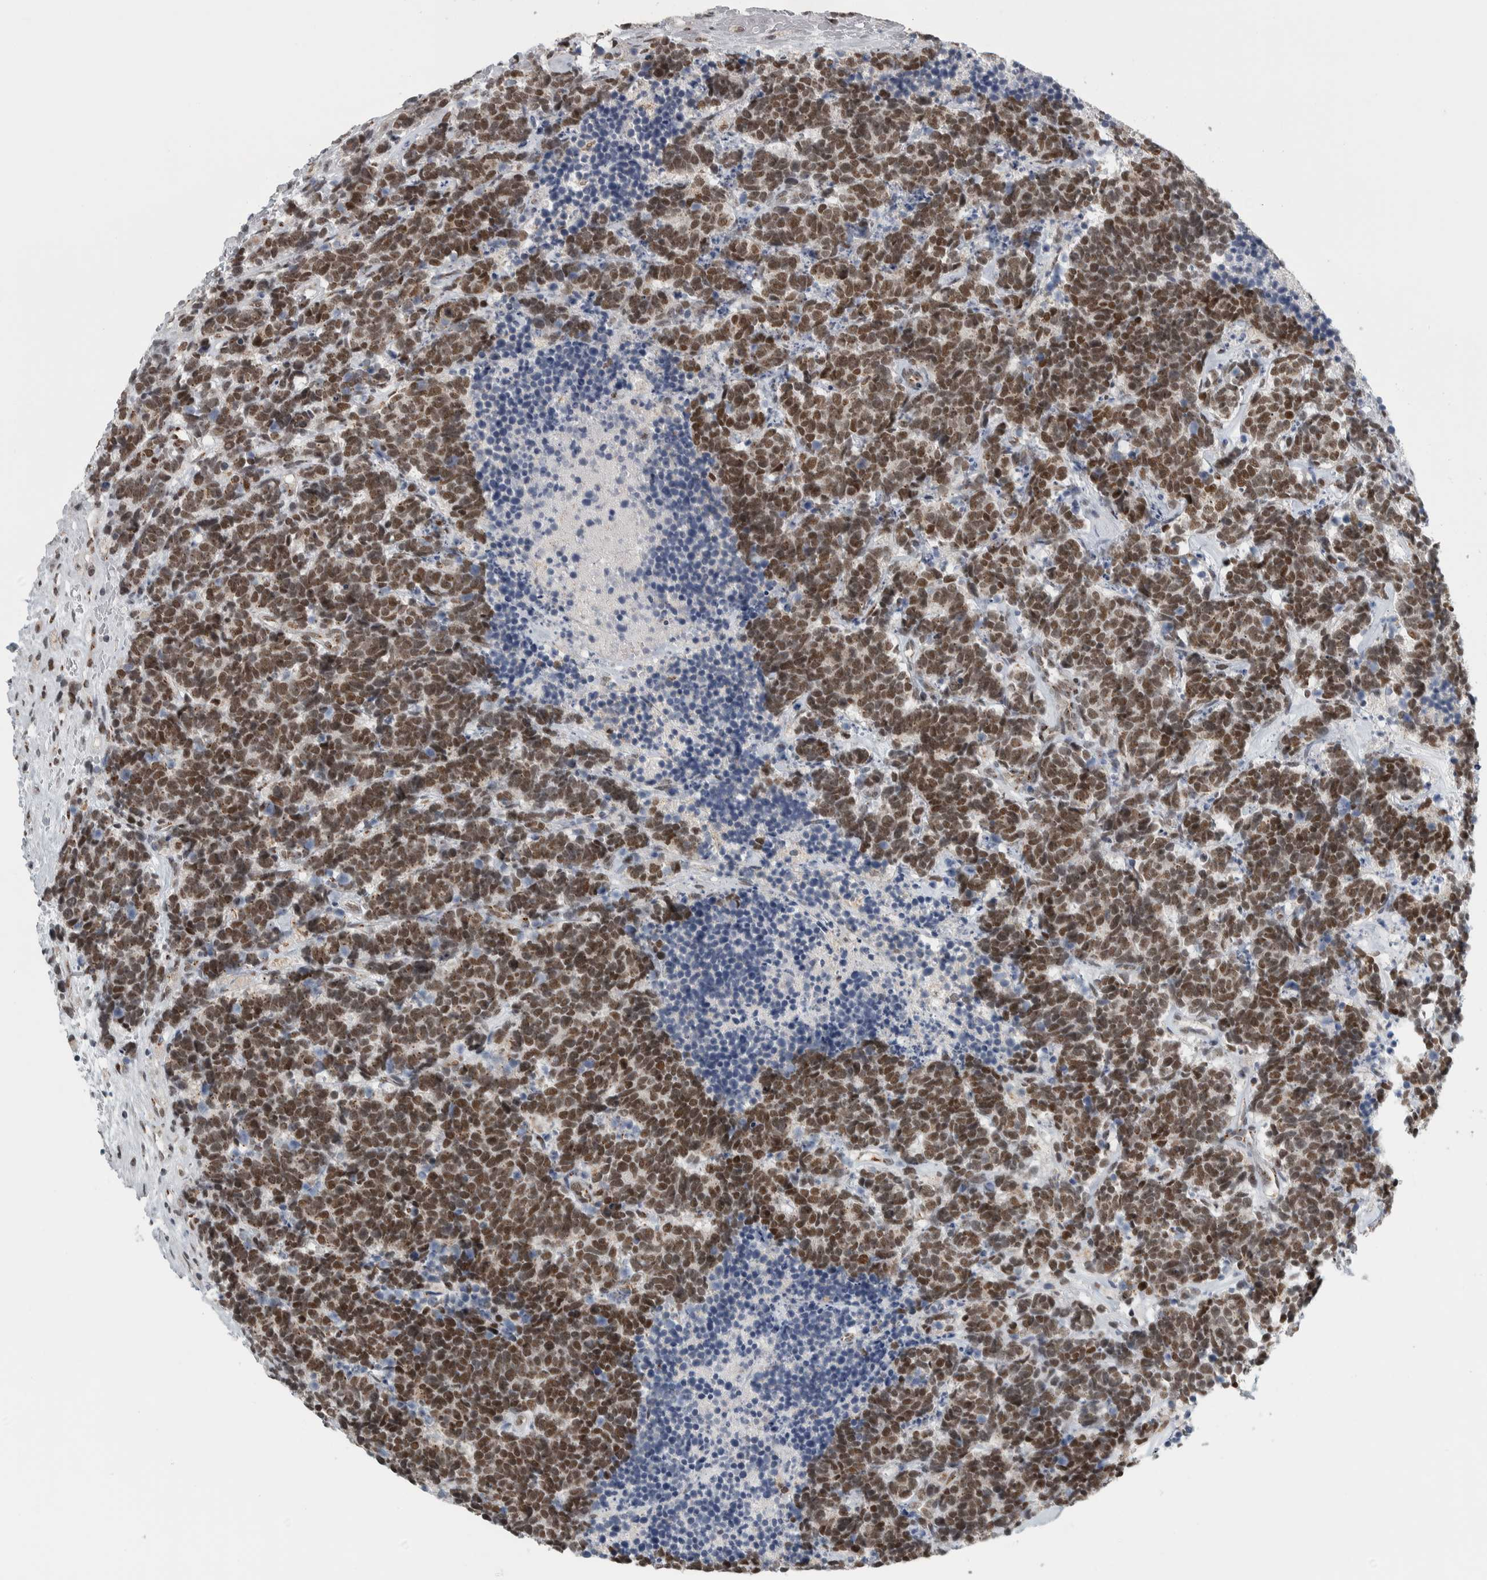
{"staining": {"intensity": "moderate", "quantity": ">75%", "location": "cytoplasmic/membranous,nuclear"}, "tissue": "carcinoid", "cell_type": "Tumor cells", "image_type": "cancer", "snomed": [{"axis": "morphology", "description": "Carcinoma, NOS"}, {"axis": "morphology", "description": "Carcinoid, malignant, NOS"}, {"axis": "topography", "description": "Urinary bladder"}], "caption": "DAB immunohistochemical staining of human carcinoid shows moderate cytoplasmic/membranous and nuclear protein staining in approximately >75% of tumor cells. (IHC, brightfield microscopy, high magnification).", "gene": "ZMYND8", "patient": {"sex": "male", "age": 57}}